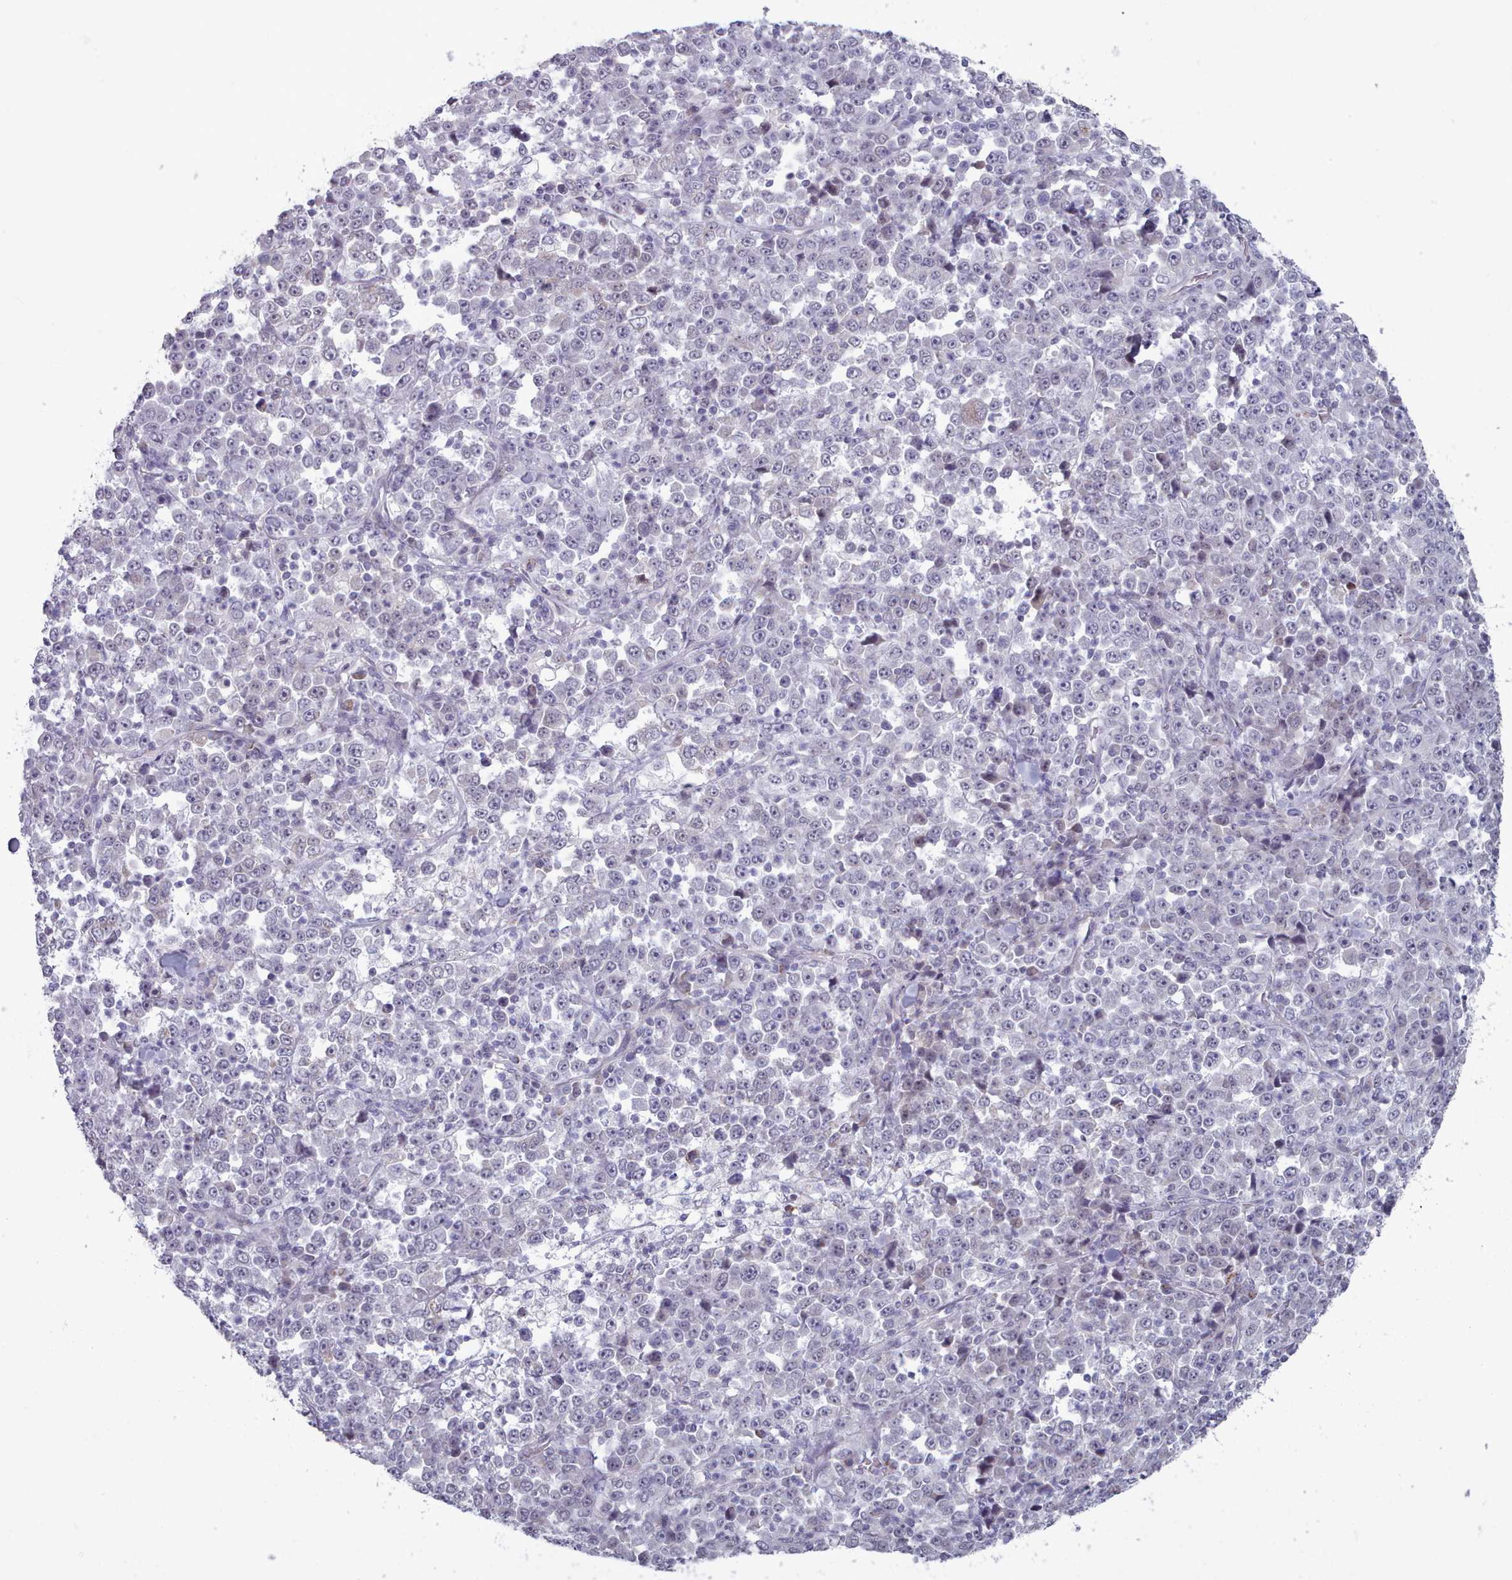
{"staining": {"intensity": "weak", "quantity": "<25%", "location": "cytoplasmic/membranous"}, "tissue": "stomach cancer", "cell_type": "Tumor cells", "image_type": "cancer", "snomed": [{"axis": "morphology", "description": "Normal tissue, NOS"}, {"axis": "morphology", "description": "Adenocarcinoma, NOS"}, {"axis": "topography", "description": "Stomach, upper"}, {"axis": "topography", "description": "Stomach"}], "caption": "Human adenocarcinoma (stomach) stained for a protein using immunohistochemistry shows no staining in tumor cells.", "gene": "TRARG1", "patient": {"sex": "male", "age": 59}}